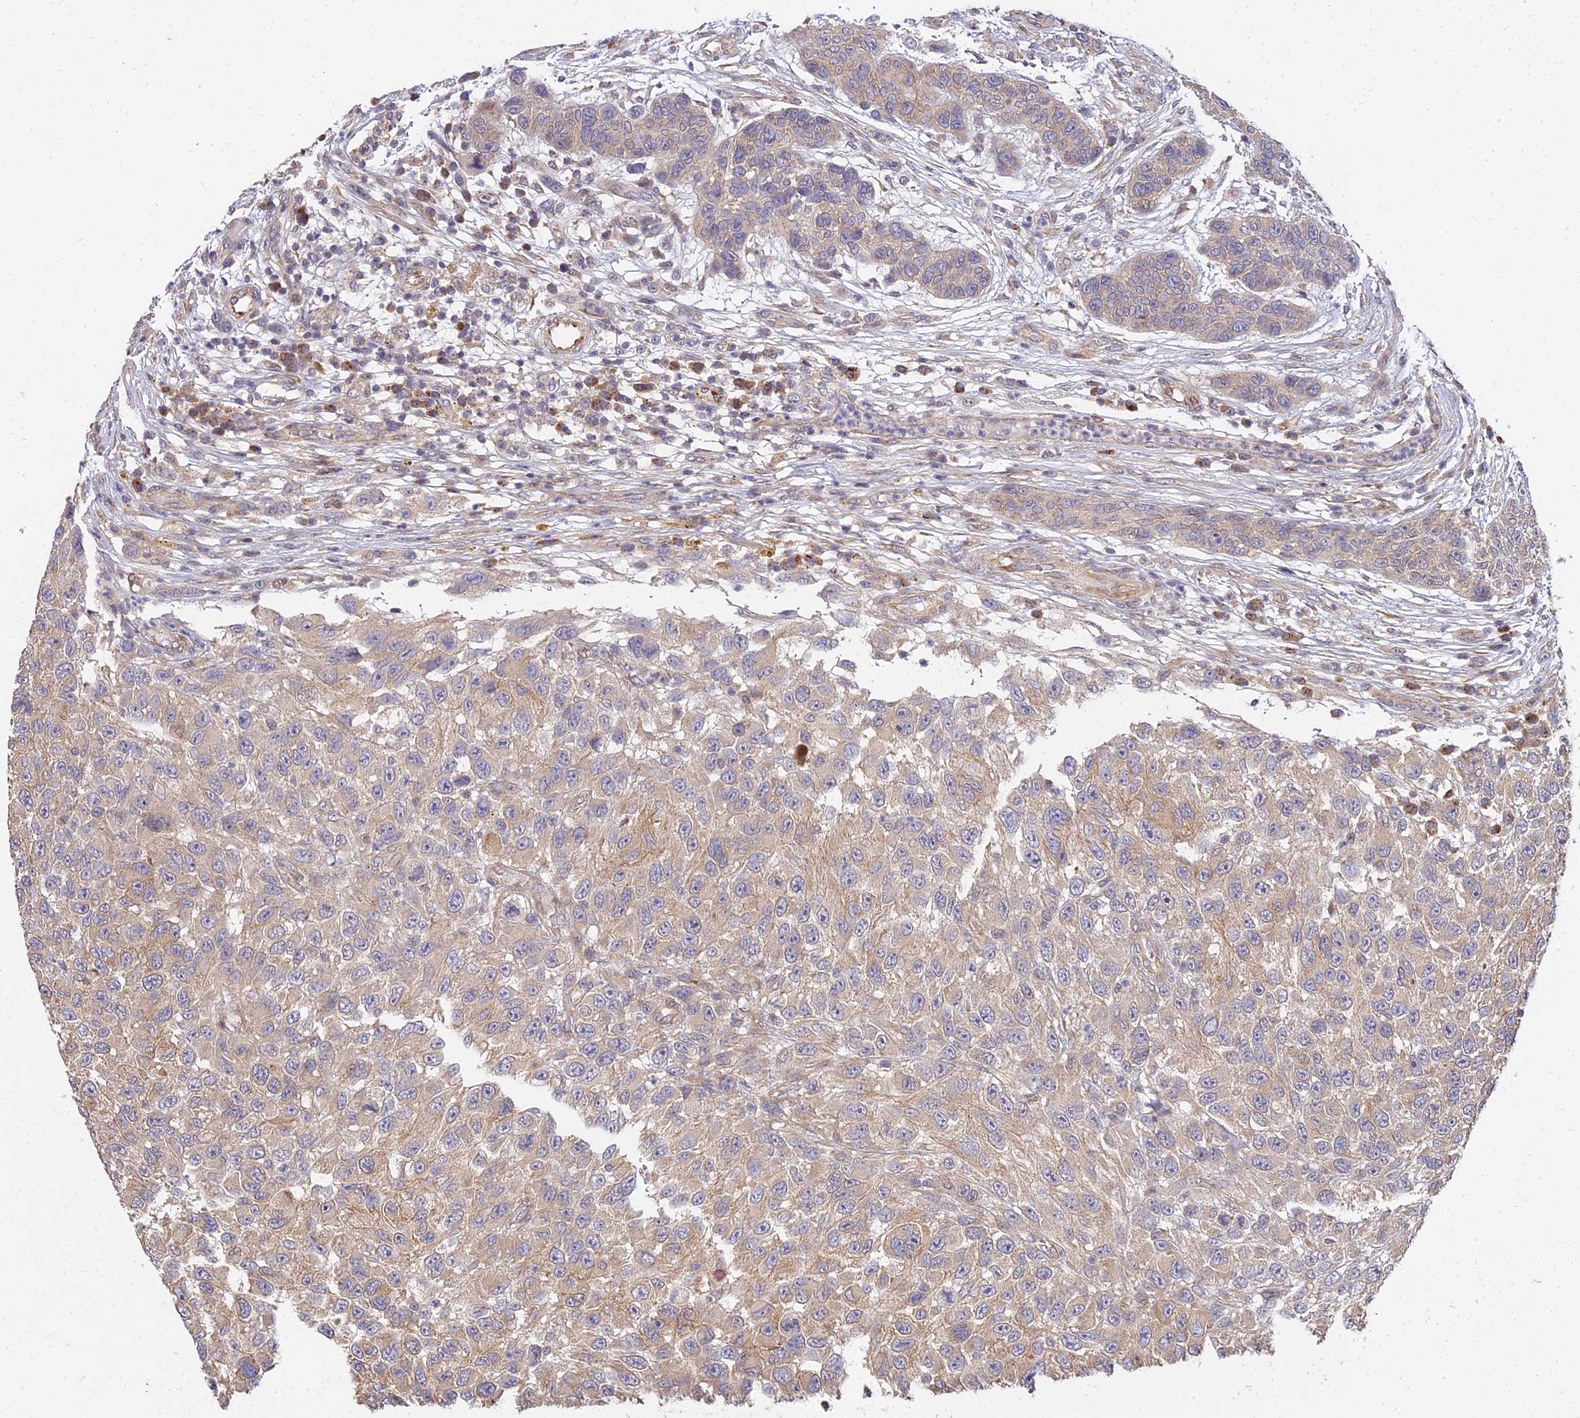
{"staining": {"intensity": "moderate", "quantity": ">75%", "location": "cytoplasmic/membranous"}, "tissue": "melanoma", "cell_type": "Tumor cells", "image_type": "cancer", "snomed": [{"axis": "morphology", "description": "Malignant melanoma, NOS"}, {"axis": "topography", "description": "Skin"}], "caption": "This is an image of immunohistochemistry (IHC) staining of melanoma, which shows moderate expression in the cytoplasmic/membranous of tumor cells.", "gene": "ARL8B", "patient": {"sex": "female", "age": 96}}